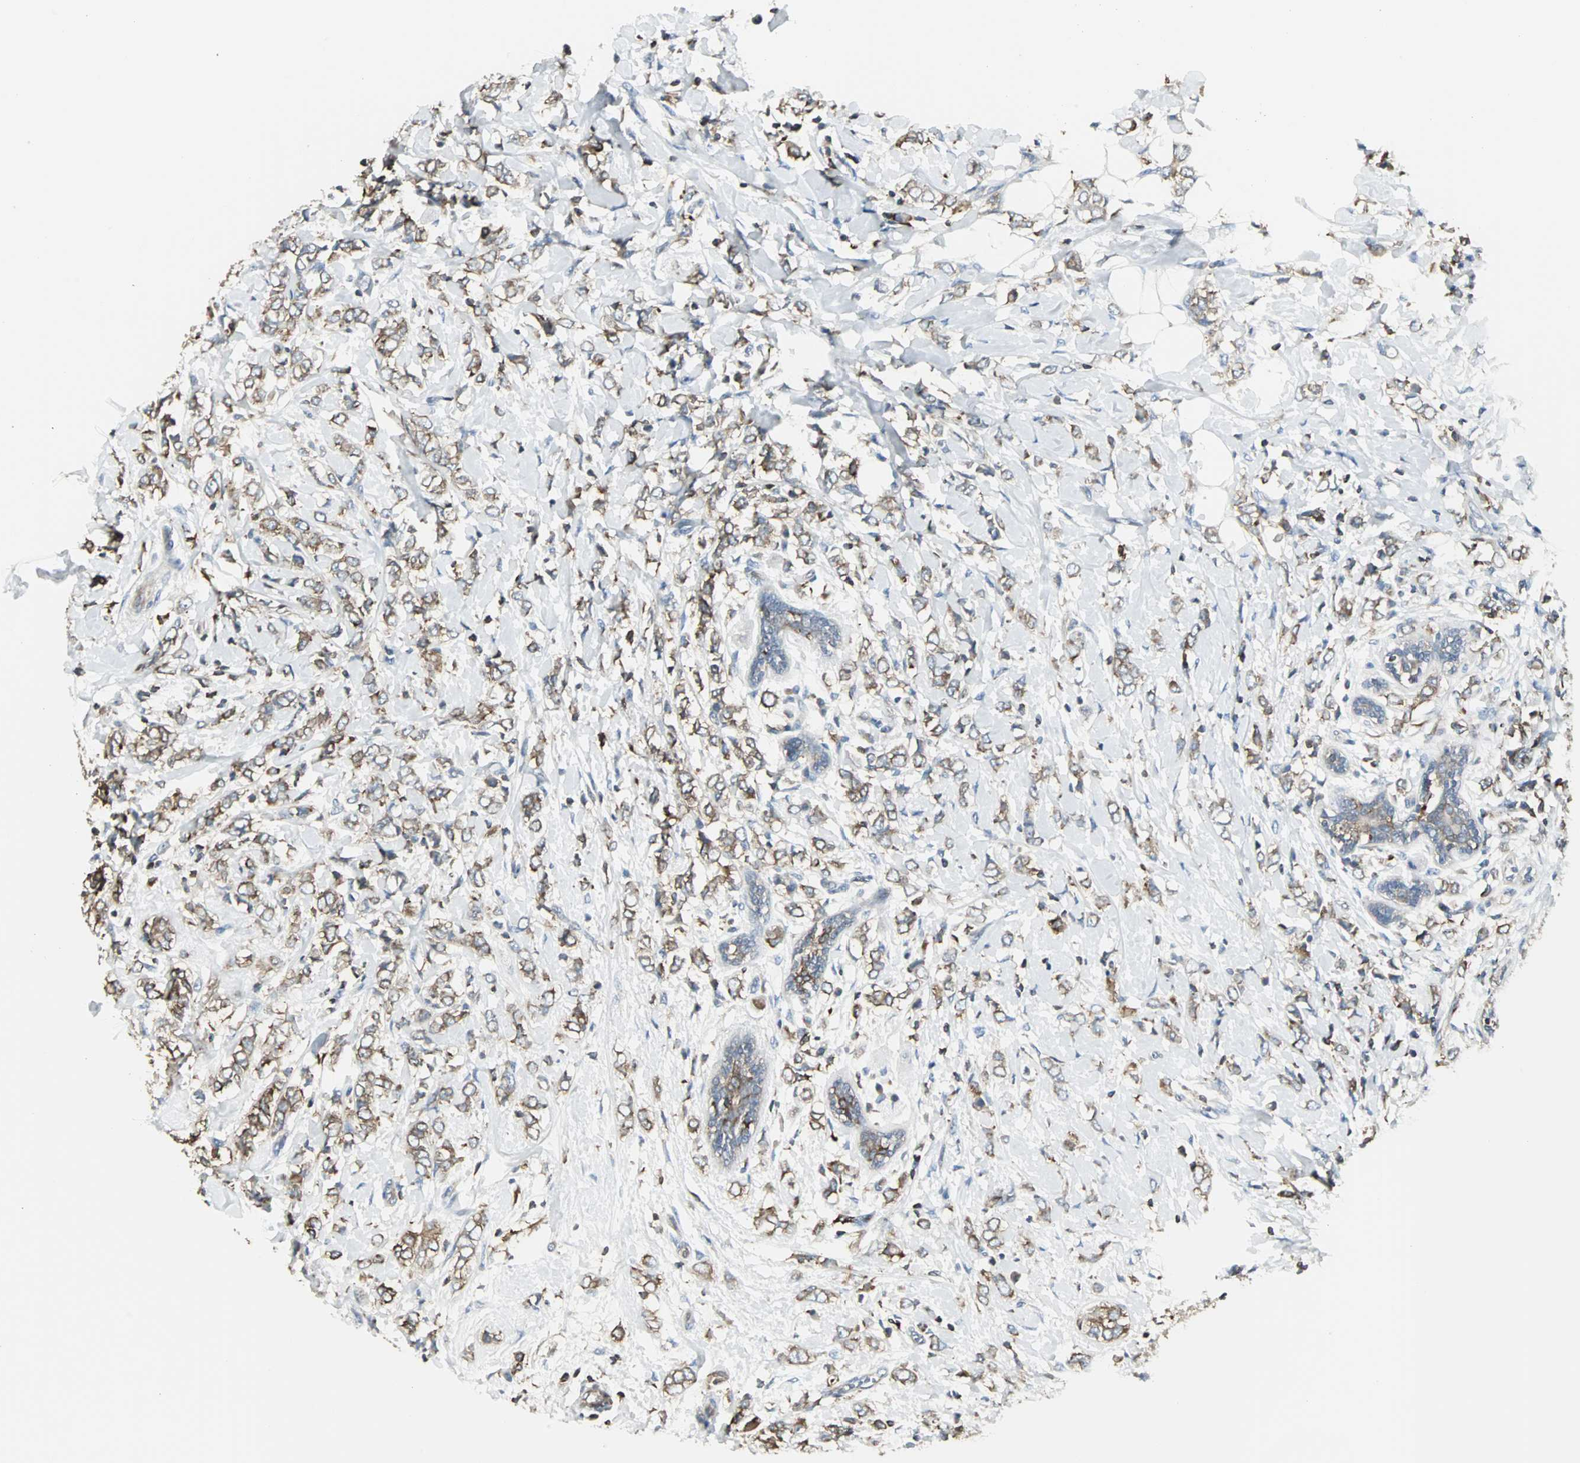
{"staining": {"intensity": "moderate", "quantity": ">75%", "location": "cytoplasmic/membranous"}, "tissue": "breast cancer", "cell_type": "Tumor cells", "image_type": "cancer", "snomed": [{"axis": "morphology", "description": "Normal tissue, NOS"}, {"axis": "morphology", "description": "Lobular carcinoma"}, {"axis": "topography", "description": "Breast"}], "caption": "There is medium levels of moderate cytoplasmic/membranous expression in tumor cells of lobular carcinoma (breast), as demonstrated by immunohistochemical staining (brown color).", "gene": "LRRFIP1", "patient": {"sex": "female", "age": 47}}